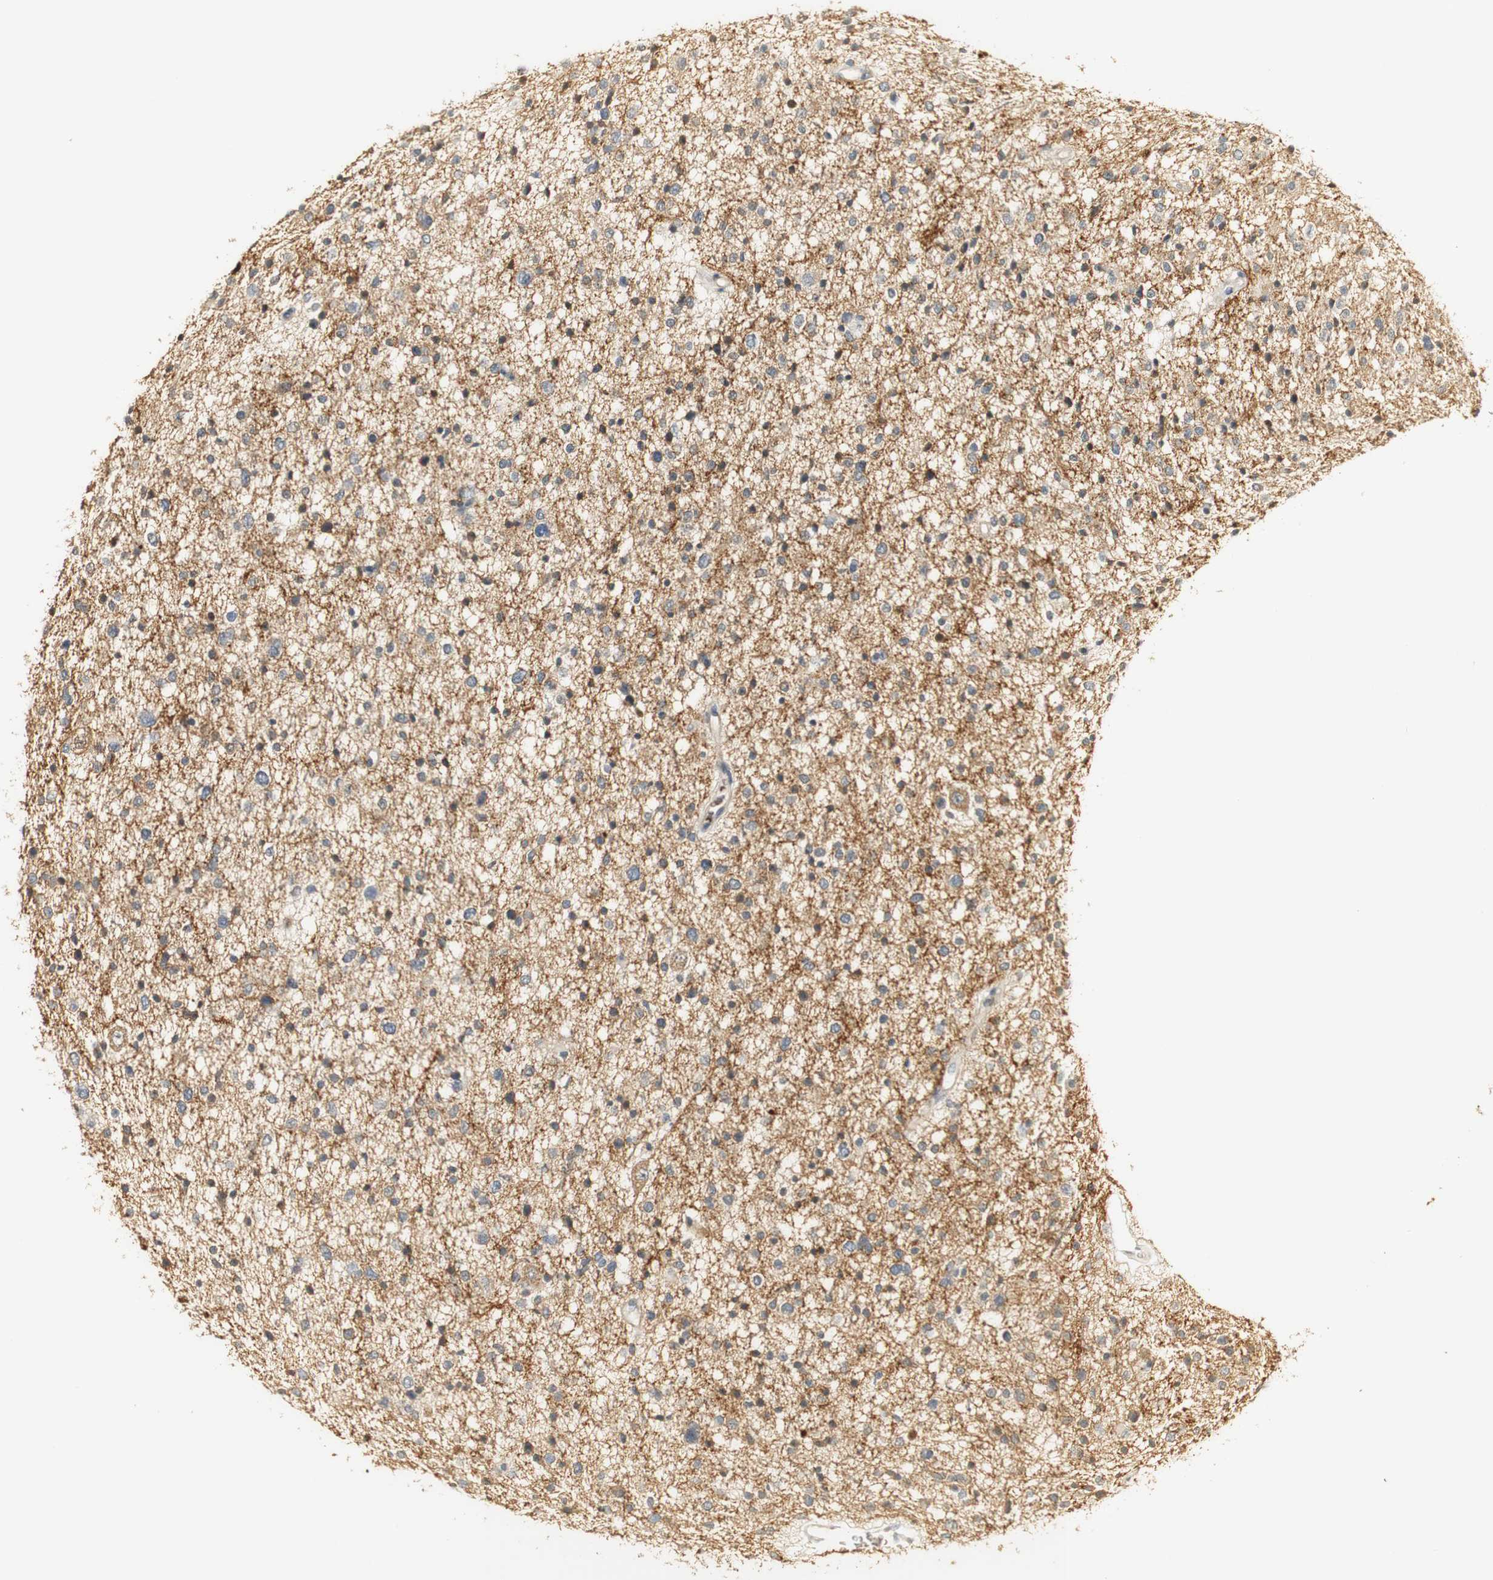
{"staining": {"intensity": "moderate", "quantity": "<25%", "location": "cytoplasmic/membranous"}, "tissue": "glioma", "cell_type": "Tumor cells", "image_type": "cancer", "snomed": [{"axis": "morphology", "description": "Glioma, malignant, Low grade"}, {"axis": "topography", "description": "Brain"}], "caption": "Protein staining of low-grade glioma (malignant) tissue reveals moderate cytoplasmic/membranous staining in approximately <25% of tumor cells.", "gene": "SYT7", "patient": {"sex": "female", "age": 37}}